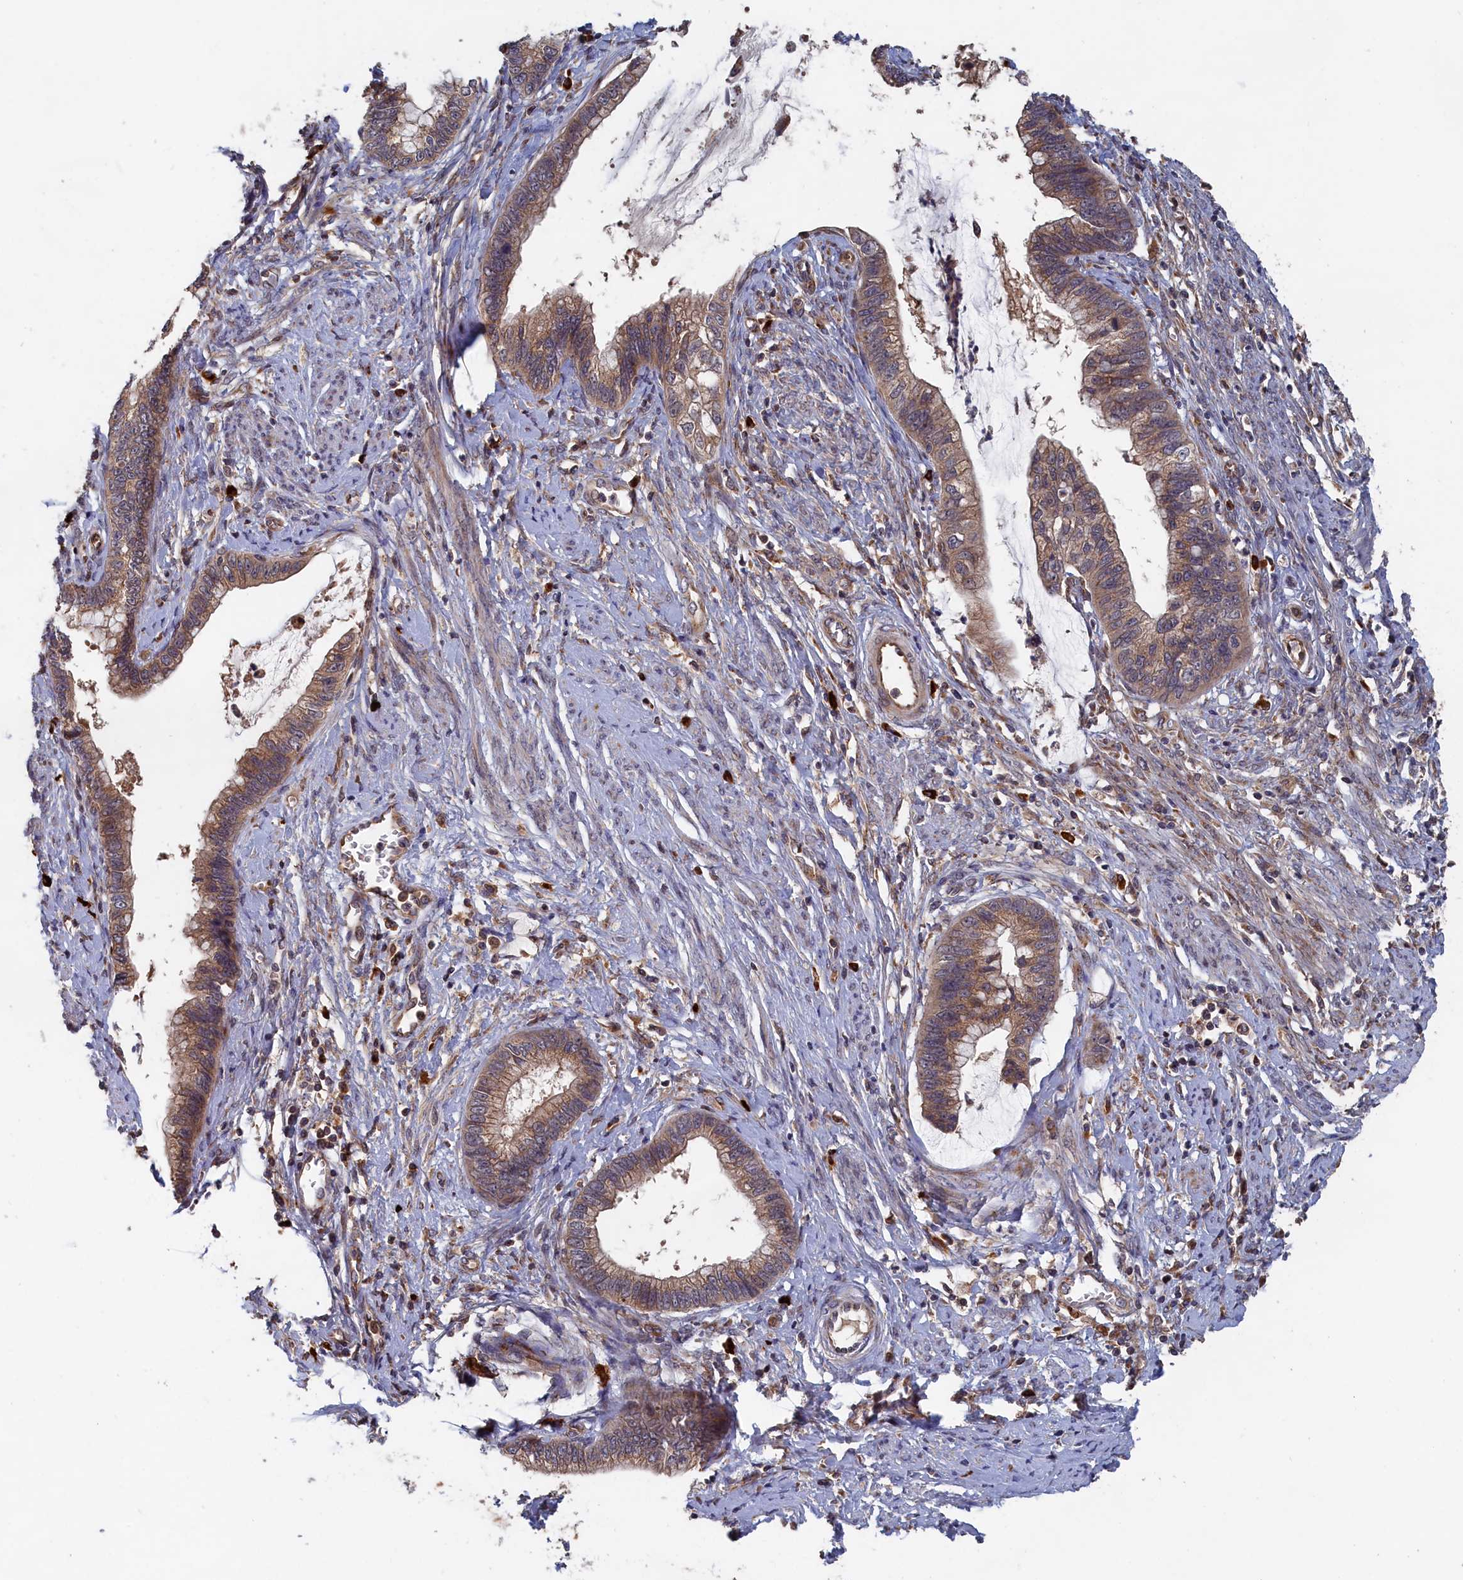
{"staining": {"intensity": "moderate", "quantity": ">75%", "location": "cytoplasmic/membranous"}, "tissue": "cervical cancer", "cell_type": "Tumor cells", "image_type": "cancer", "snomed": [{"axis": "morphology", "description": "Adenocarcinoma, NOS"}, {"axis": "topography", "description": "Cervix"}], "caption": "Protein staining of cervical adenocarcinoma tissue reveals moderate cytoplasmic/membranous positivity in approximately >75% of tumor cells.", "gene": "TRAPPC2L", "patient": {"sex": "female", "age": 44}}